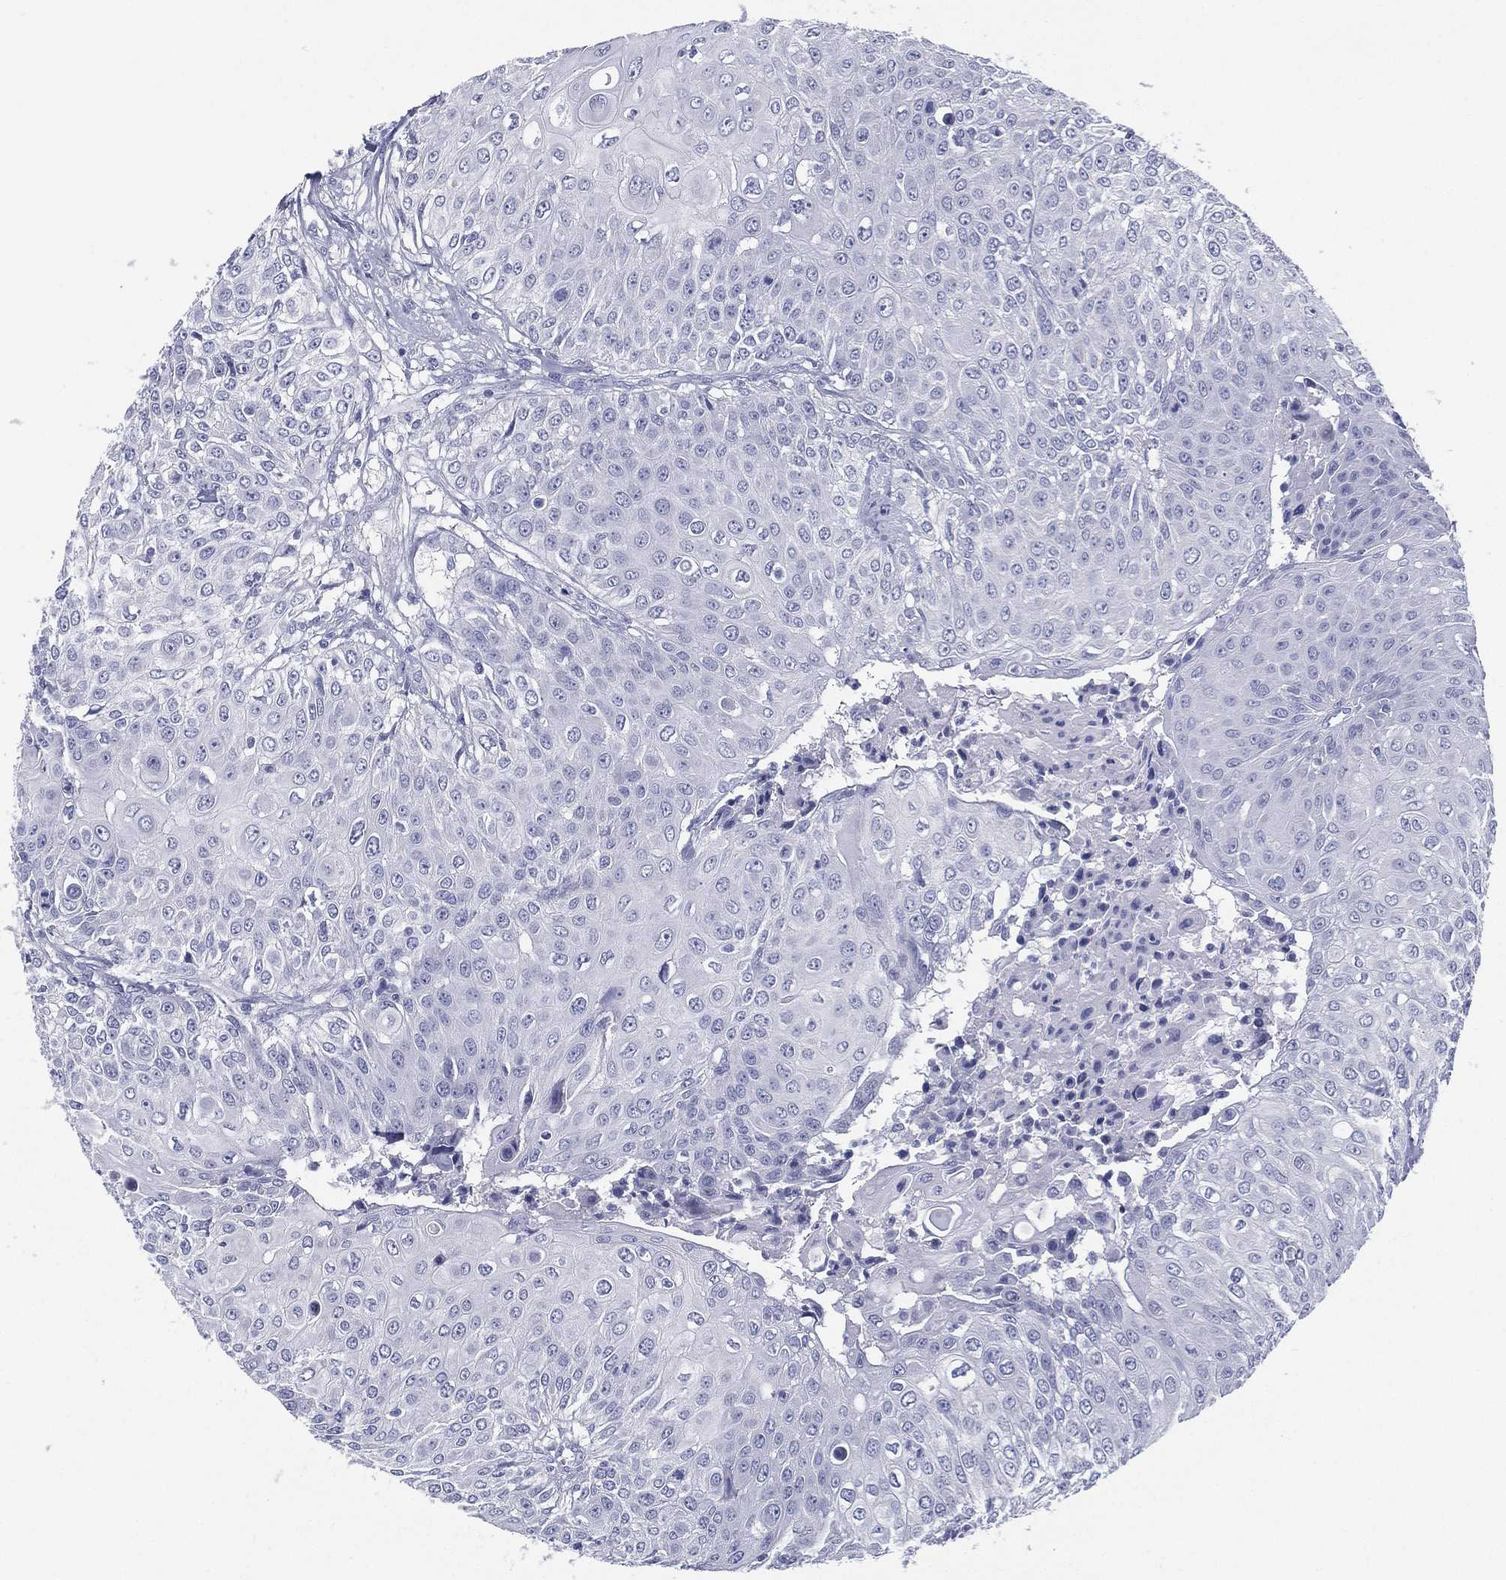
{"staining": {"intensity": "negative", "quantity": "none", "location": "none"}, "tissue": "urothelial cancer", "cell_type": "Tumor cells", "image_type": "cancer", "snomed": [{"axis": "morphology", "description": "Urothelial carcinoma, High grade"}, {"axis": "topography", "description": "Urinary bladder"}], "caption": "DAB immunohistochemical staining of human urothelial cancer exhibits no significant expression in tumor cells. The staining is performed using DAB brown chromogen with nuclei counter-stained in using hematoxylin.", "gene": "RSPH4A", "patient": {"sex": "female", "age": 79}}